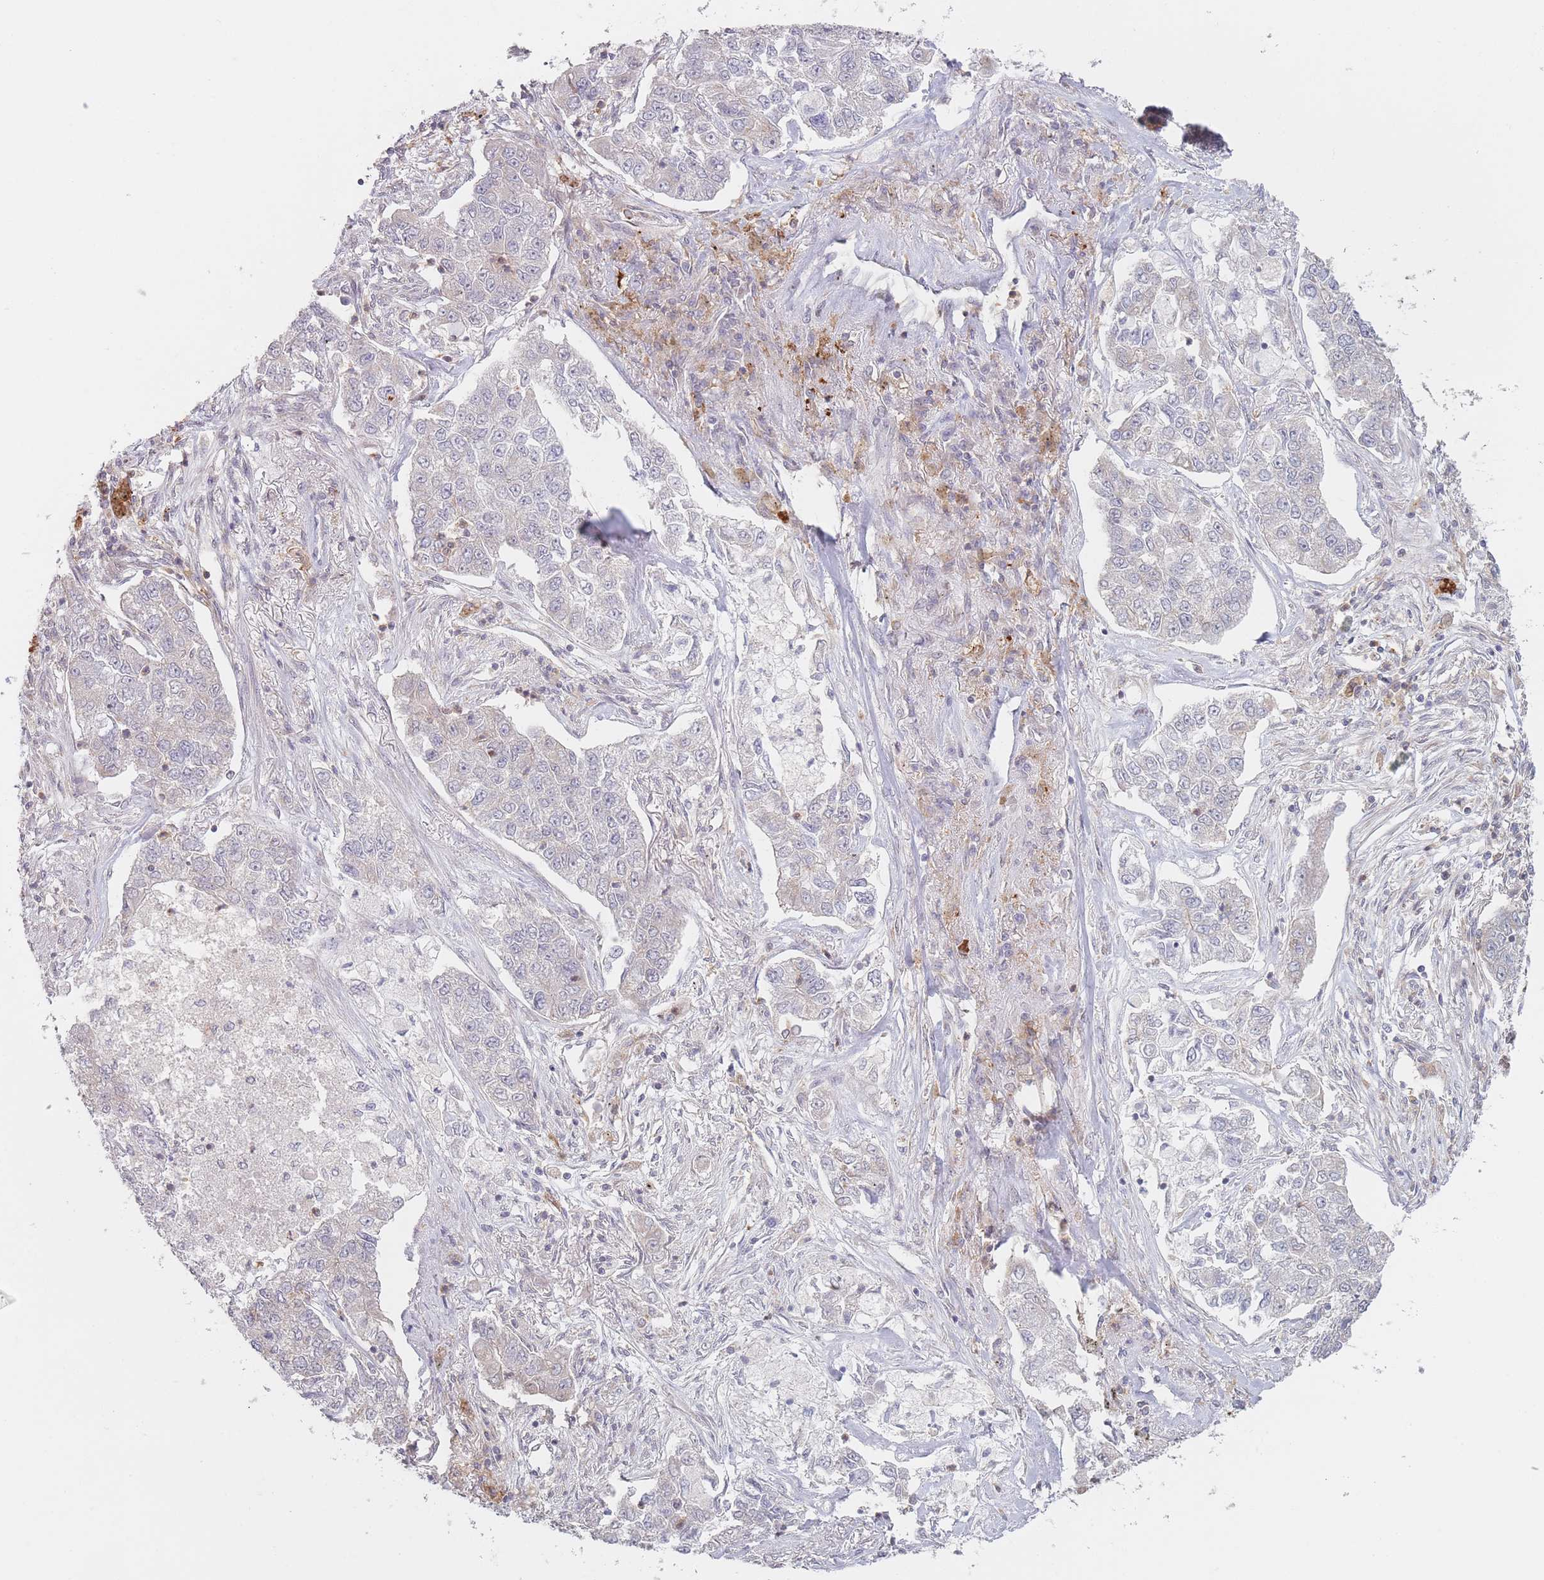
{"staining": {"intensity": "negative", "quantity": "none", "location": "none"}, "tissue": "lung cancer", "cell_type": "Tumor cells", "image_type": "cancer", "snomed": [{"axis": "morphology", "description": "Adenocarcinoma, NOS"}, {"axis": "topography", "description": "Lung"}], "caption": "Image shows no protein positivity in tumor cells of adenocarcinoma (lung) tissue.", "gene": "PPM1A", "patient": {"sex": "male", "age": 49}}